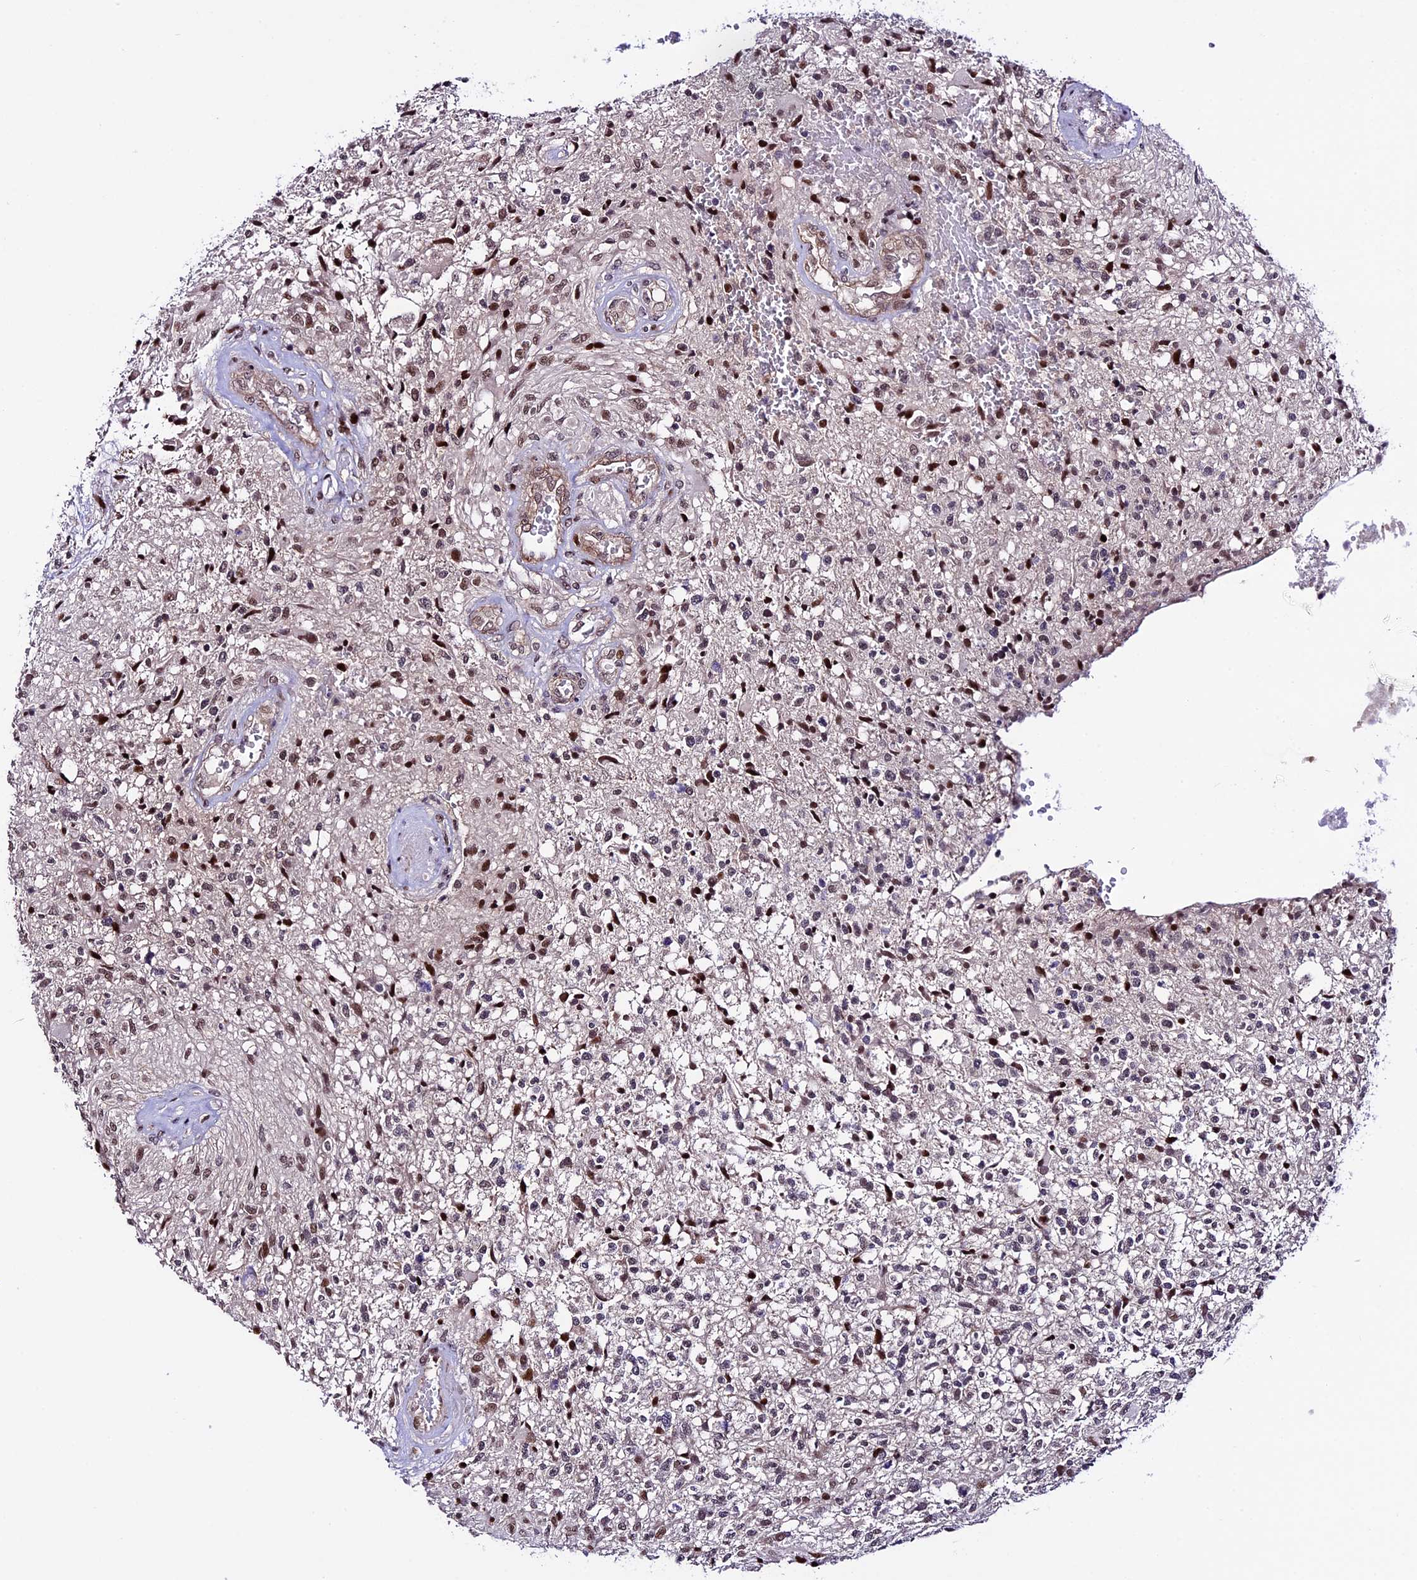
{"staining": {"intensity": "moderate", "quantity": "25%-75%", "location": "nuclear"}, "tissue": "glioma", "cell_type": "Tumor cells", "image_type": "cancer", "snomed": [{"axis": "morphology", "description": "Glioma, malignant, High grade"}, {"axis": "topography", "description": "Brain"}], "caption": "An IHC histopathology image of tumor tissue is shown. Protein staining in brown shows moderate nuclear positivity in malignant high-grade glioma within tumor cells.", "gene": "TCP11L2", "patient": {"sex": "male", "age": 56}}